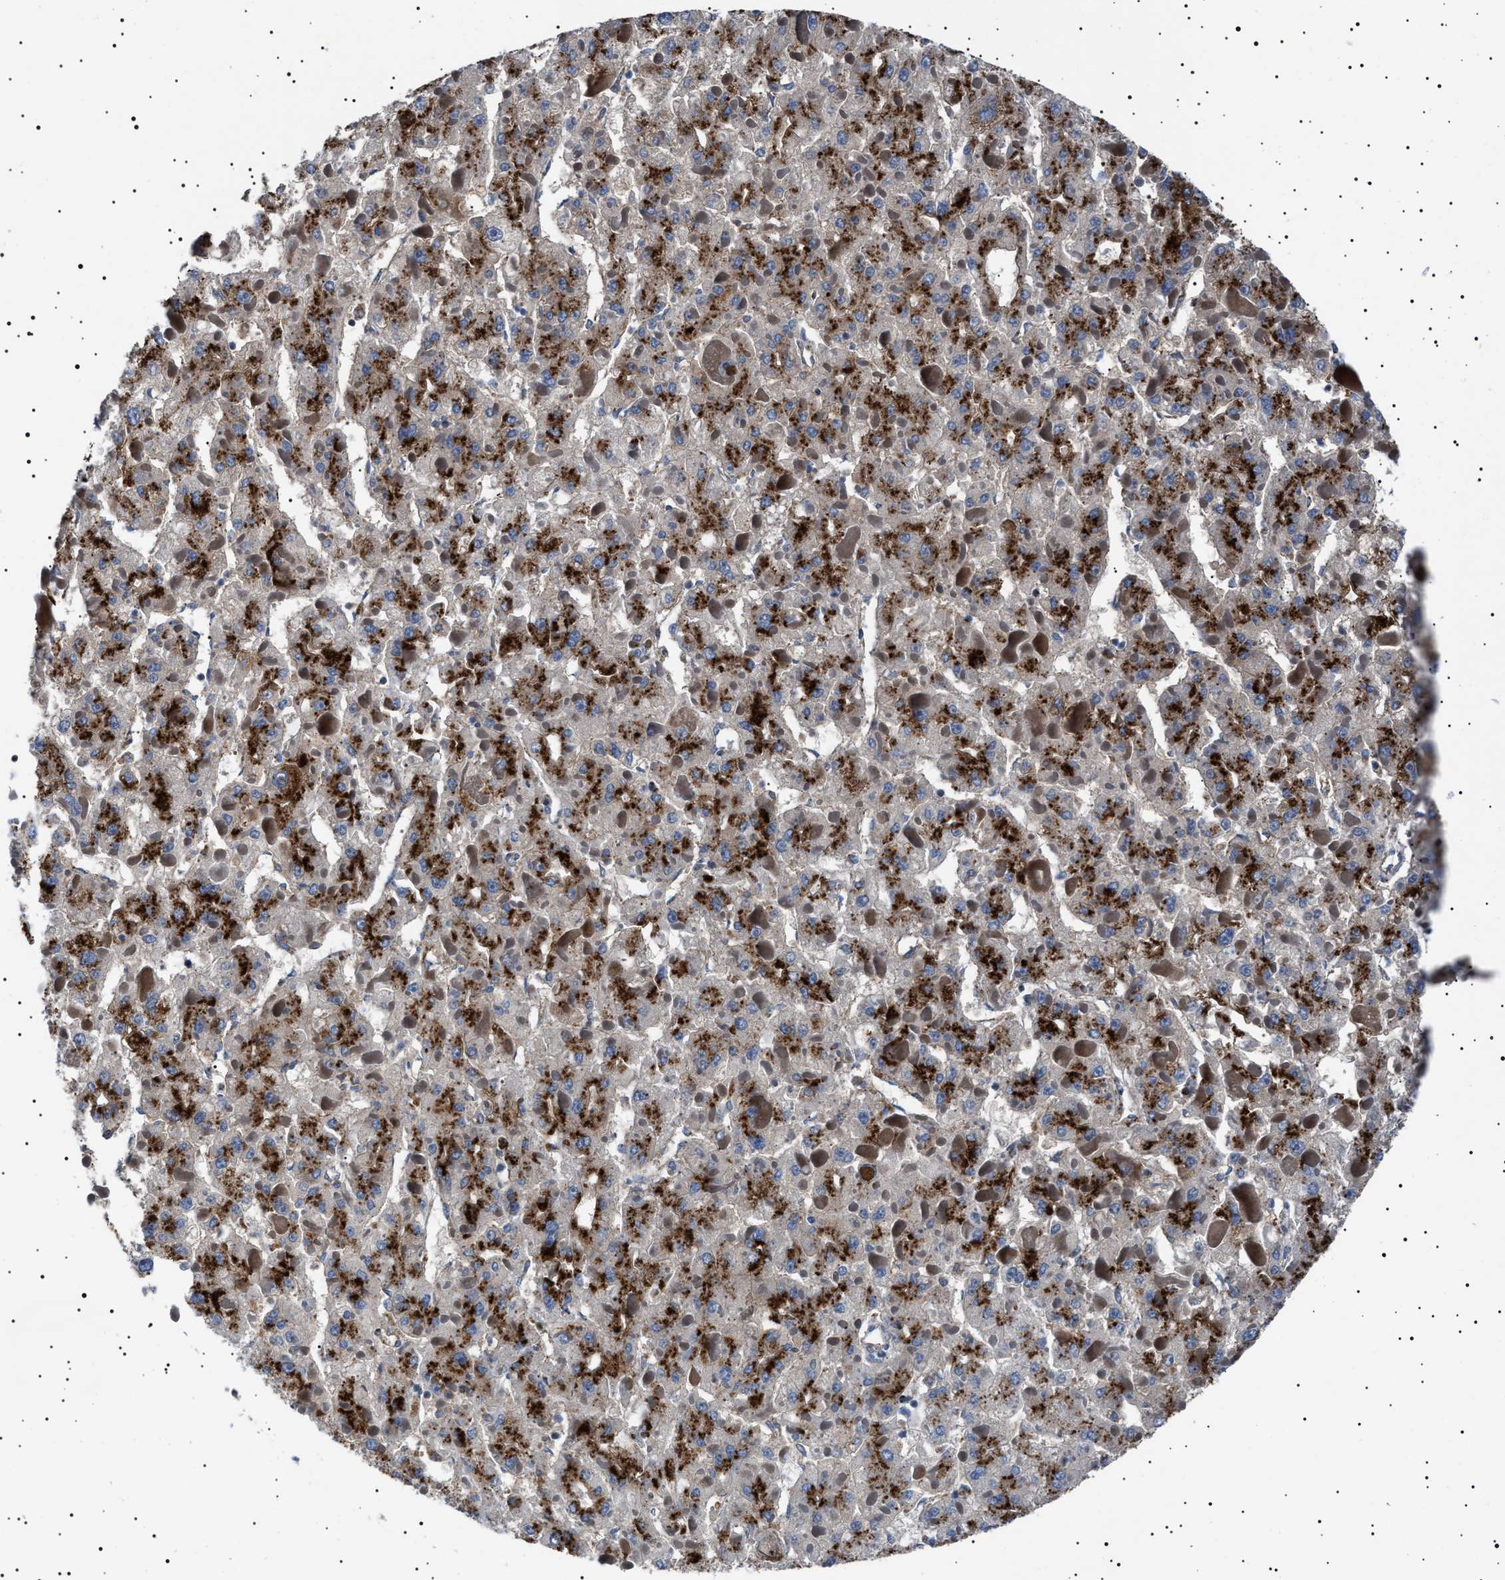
{"staining": {"intensity": "strong", "quantity": ">75%", "location": "cytoplasmic/membranous"}, "tissue": "liver cancer", "cell_type": "Tumor cells", "image_type": "cancer", "snomed": [{"axis": "morphology", "description": "Carcinoma, Hepatocellular, NOS"}, {"axis": "topography", "description": "Liver"}], "caption": "Immunohistochemistry (DAB) staining of human hepatocellular carcinoma (liver) demonstrates strong cytoplasmic/membranous protein staining in about >75% of tumor cells. (brown staining indicates protein expression, while blue staining denotes nuclei).", "gene": "NEU1", "patient": {"sex": "female", "age": 73}}